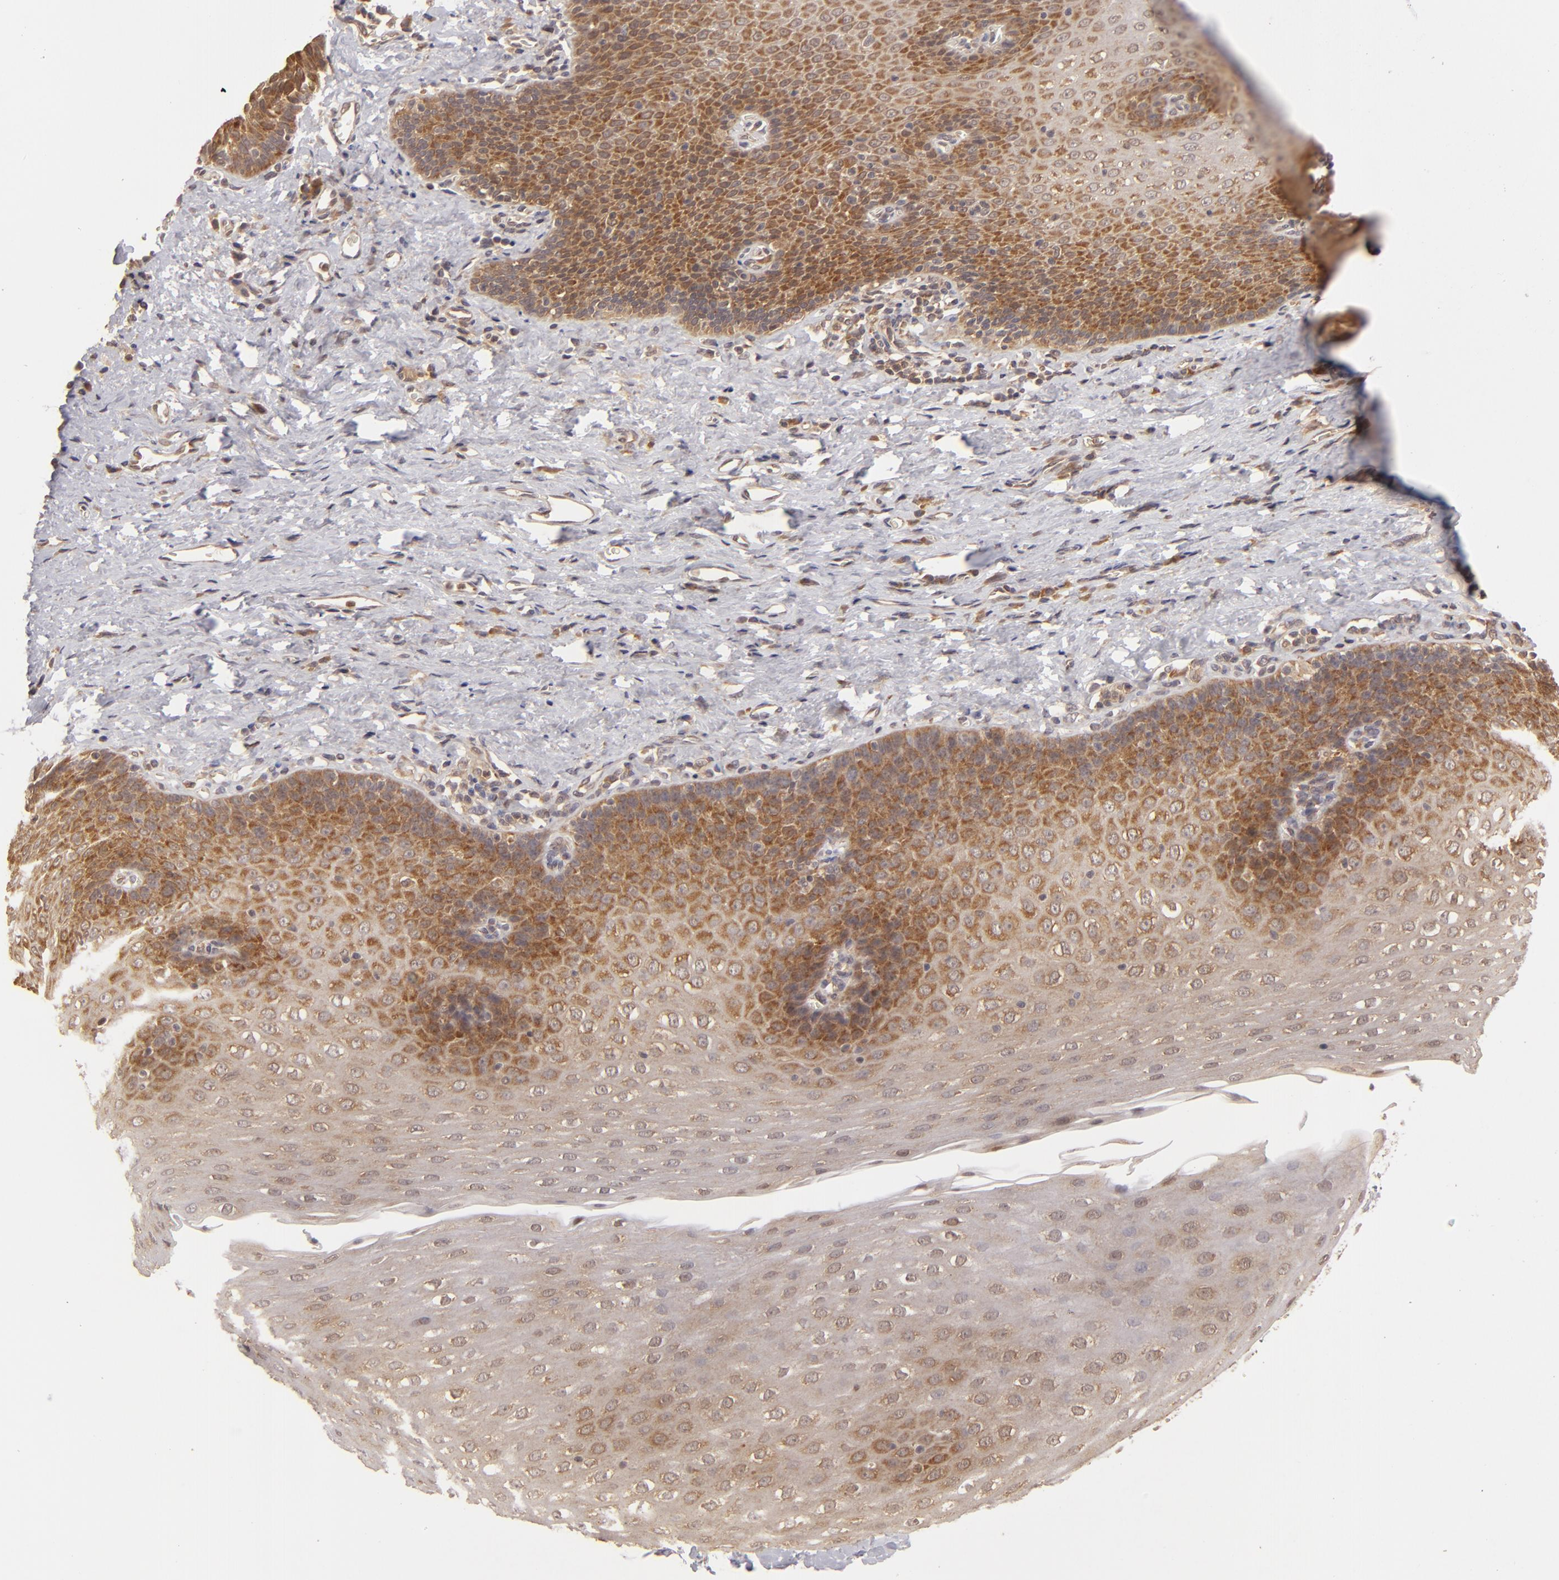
{"staining": {"intensity": "moderate", "quantity": "25%-75%", "location": "cytoplasmic/membranous"}, "tissue": "esophagus", "cell_type": "Squamous epithelial cells", "image_type": "normal", "snomed": [{"axis": "morphology", "description": "Normal tissue, NOS"}, {"axis": "topography", "description": "Esophagus"}], "caption": "A brown stain shows moderate cytoplasmic/membranous staining of a protein in squamous epithelial cells of benign human esophagus. The protein is shown in brown color, while the nuclei are stained blue.", "gene": "MAPK3", "patient": {"sex": "female", "age": 61}}